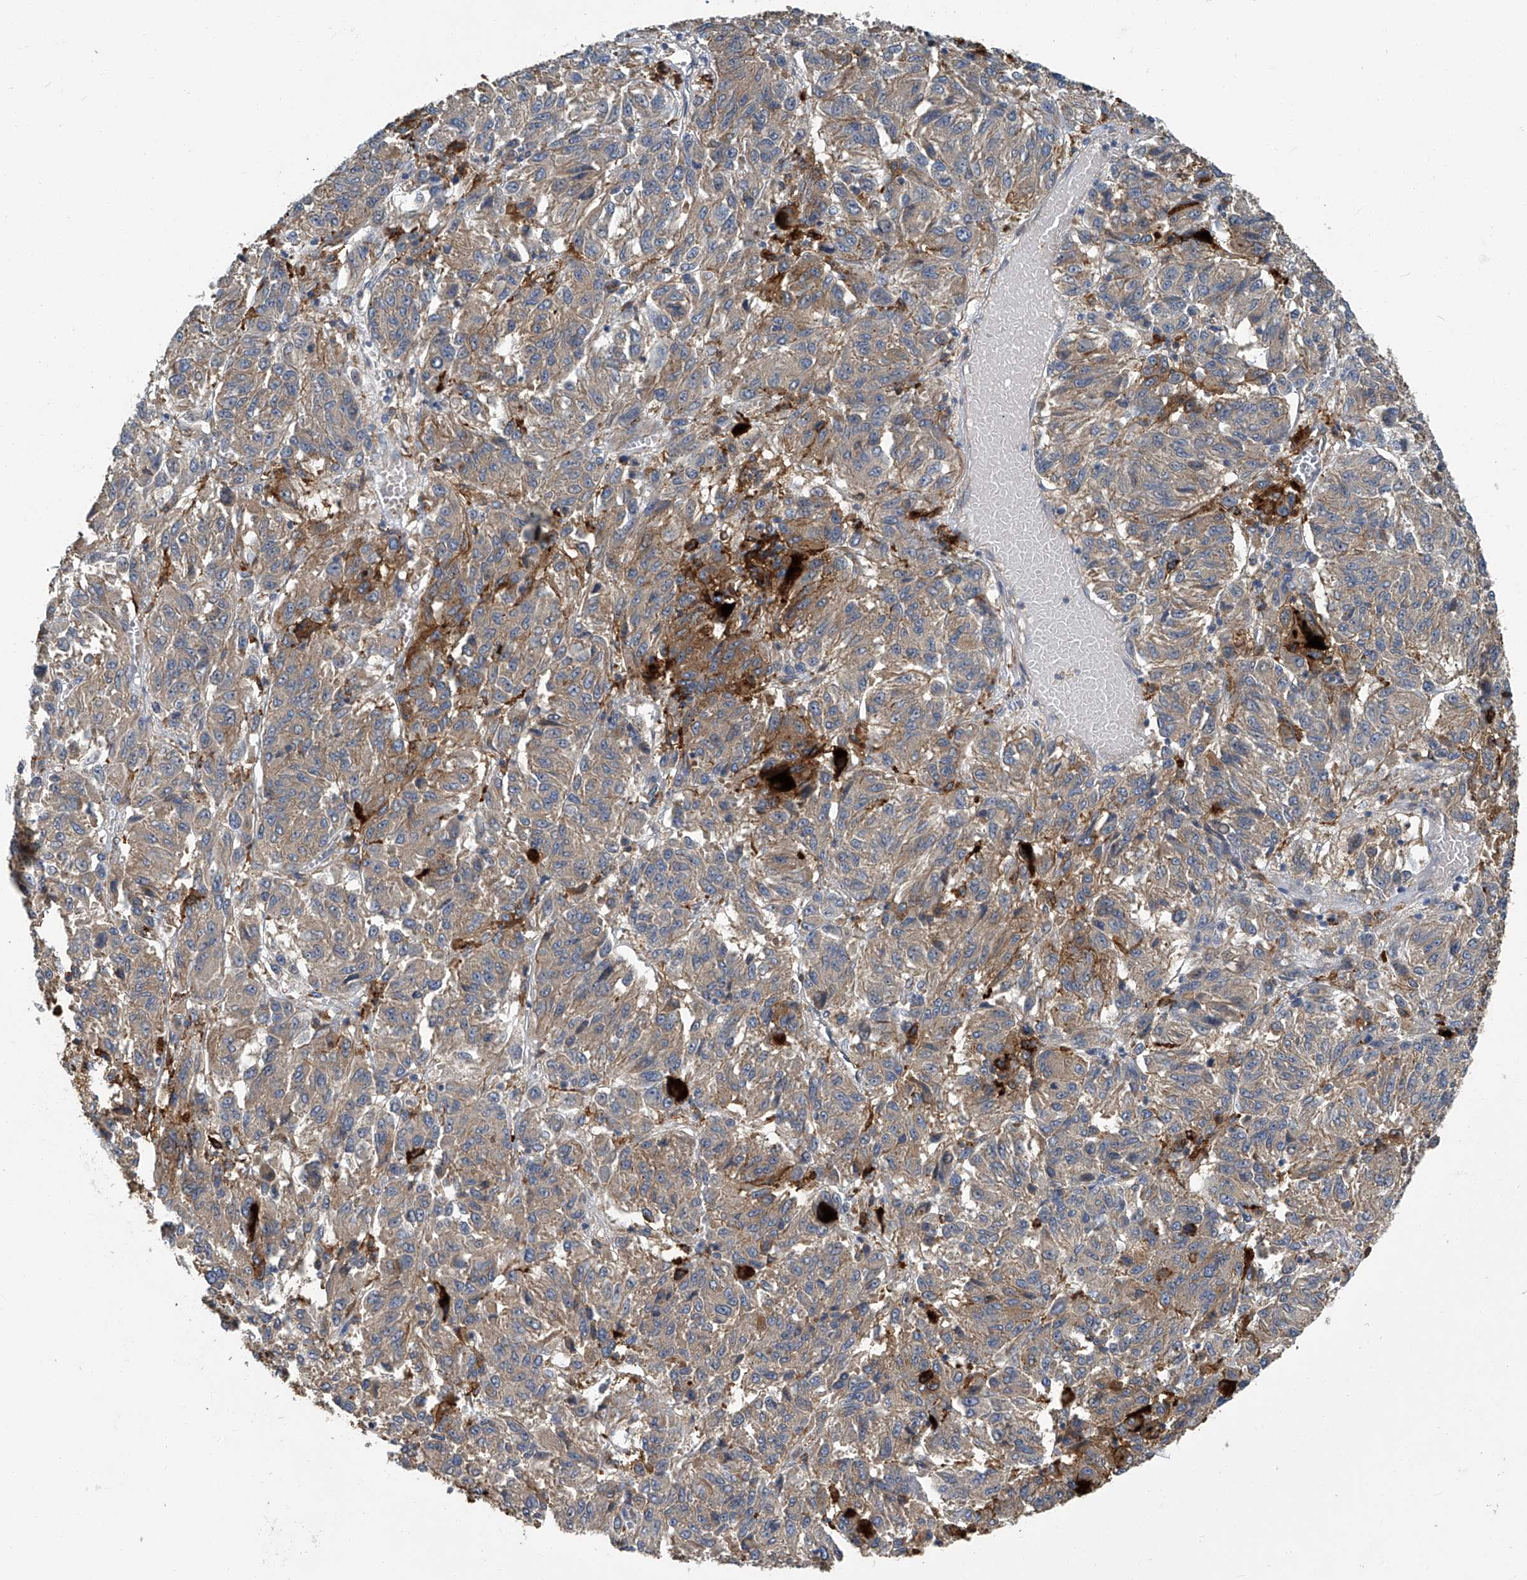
{"staining": {"intensity": "strong", "quantity": "<25%", "location": "cytoplasmic/membranous"}, "tissue": "melanoma", "cell_type": "Tumor cells", "image_type": "cancer", "snomed": [{"axis": "morphology", "description": "Malignant melanoma, Metastatic site"}, {"axis": "topography", "description": "Lung"}], "caption": "DAB (3,3'-diaminobenzidine) immunohistochemical staining of human malignant melanoma (metastatic site) reveals strong cytoplasmic/membranous protein staining in about <25% of tumor cells.", "gene": "FAM167A", "patient": {"sex": "male", "age": 64}}